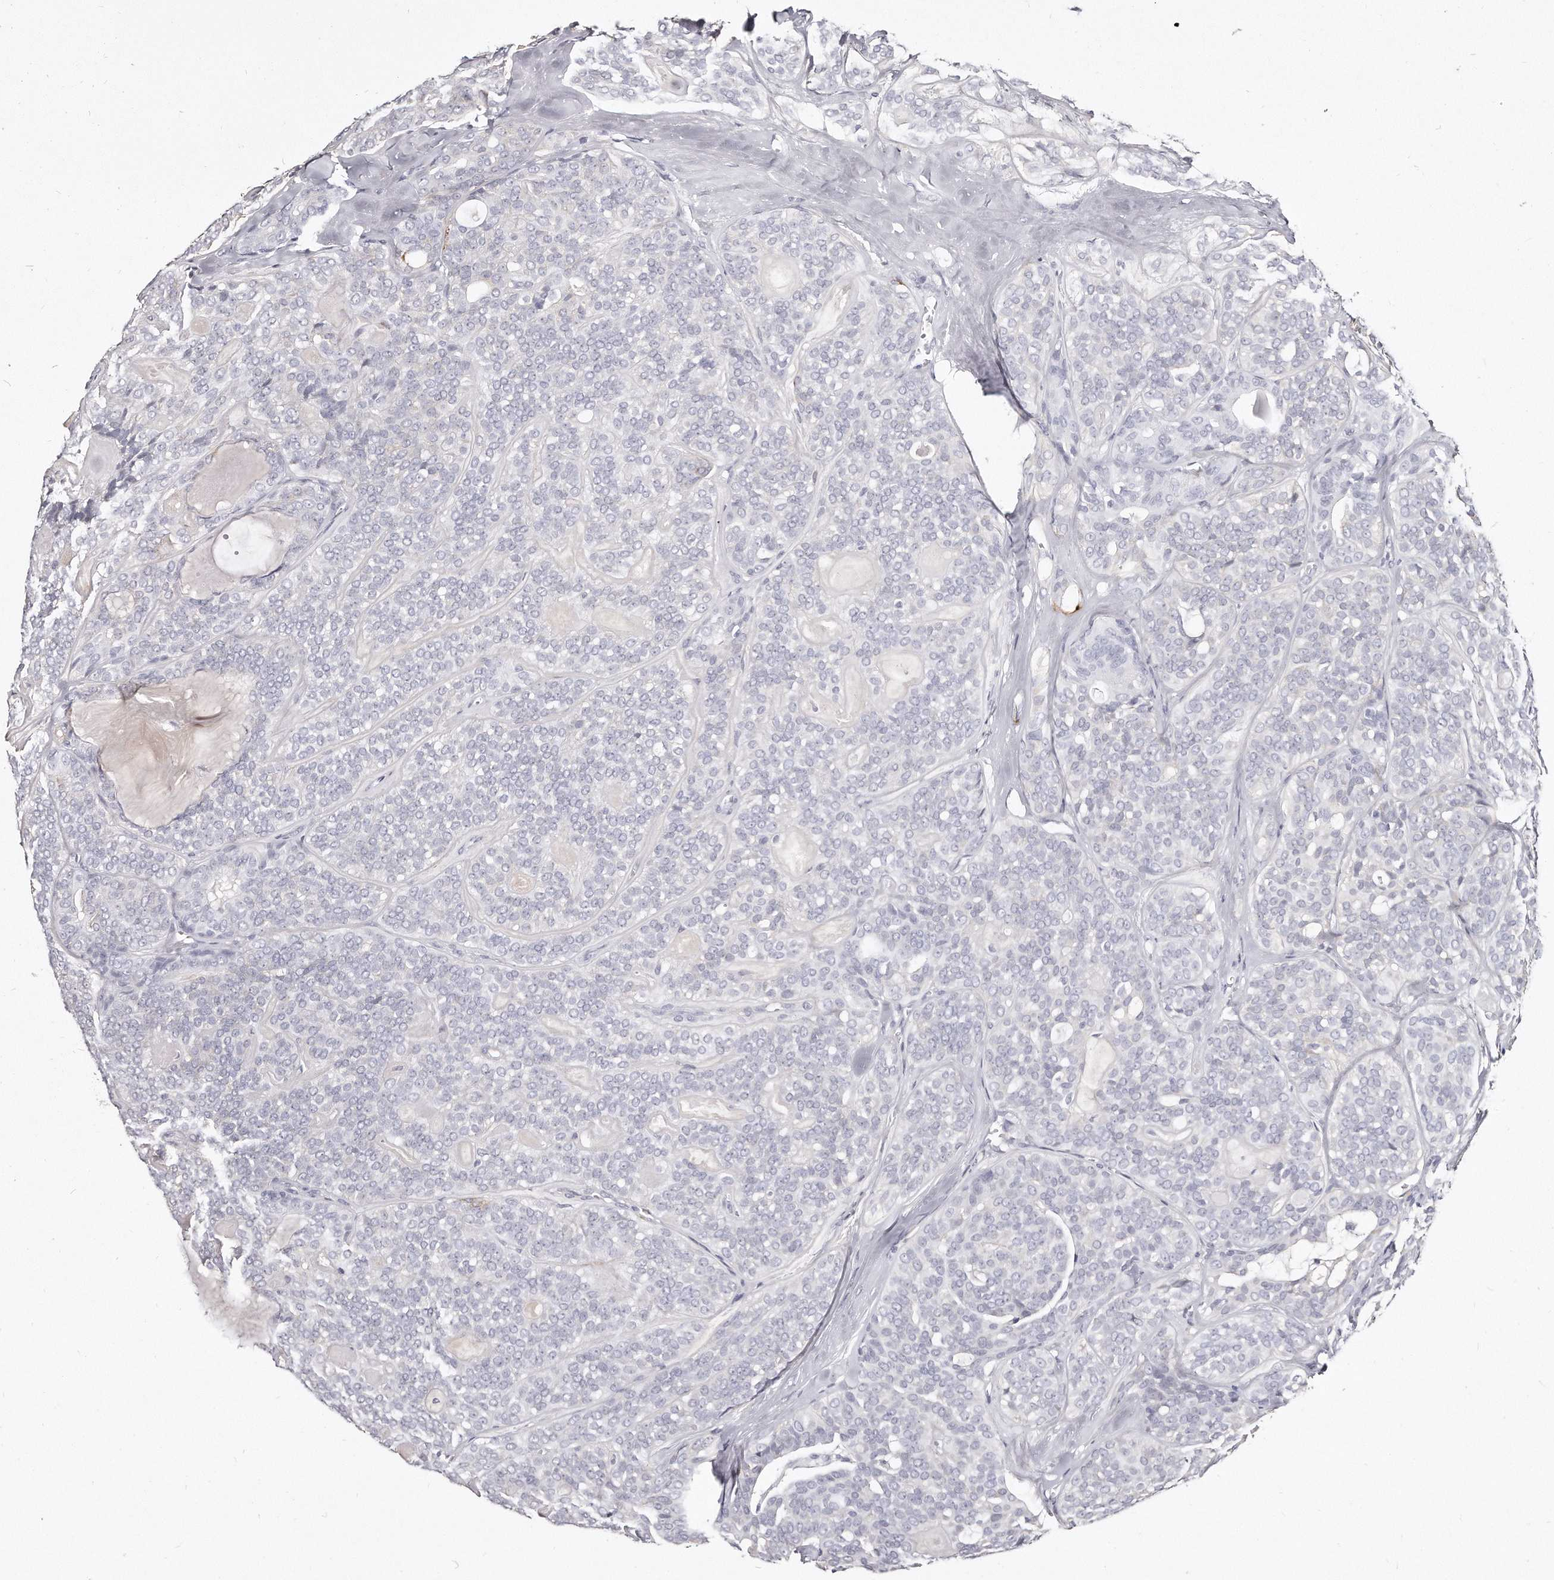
{"staining": {"intensity": "negative", "quantity": "none", "location": "none"}, "tissue": "head and neck cancer", "cell_type": "Tumor cells", "image_type": "cancer", "snomed": [{"axis": "morphology", "description": "Adenocarcinoma, NOS"}, {"axis": "topography", "description": "Head-Neck"}], "caption": "The immunohistochemistry image has no significant staining in tumor cells of head and neck cancer tissue.", "gene": "LMOD1", "patient": {"sex": "male", "age": 66}}